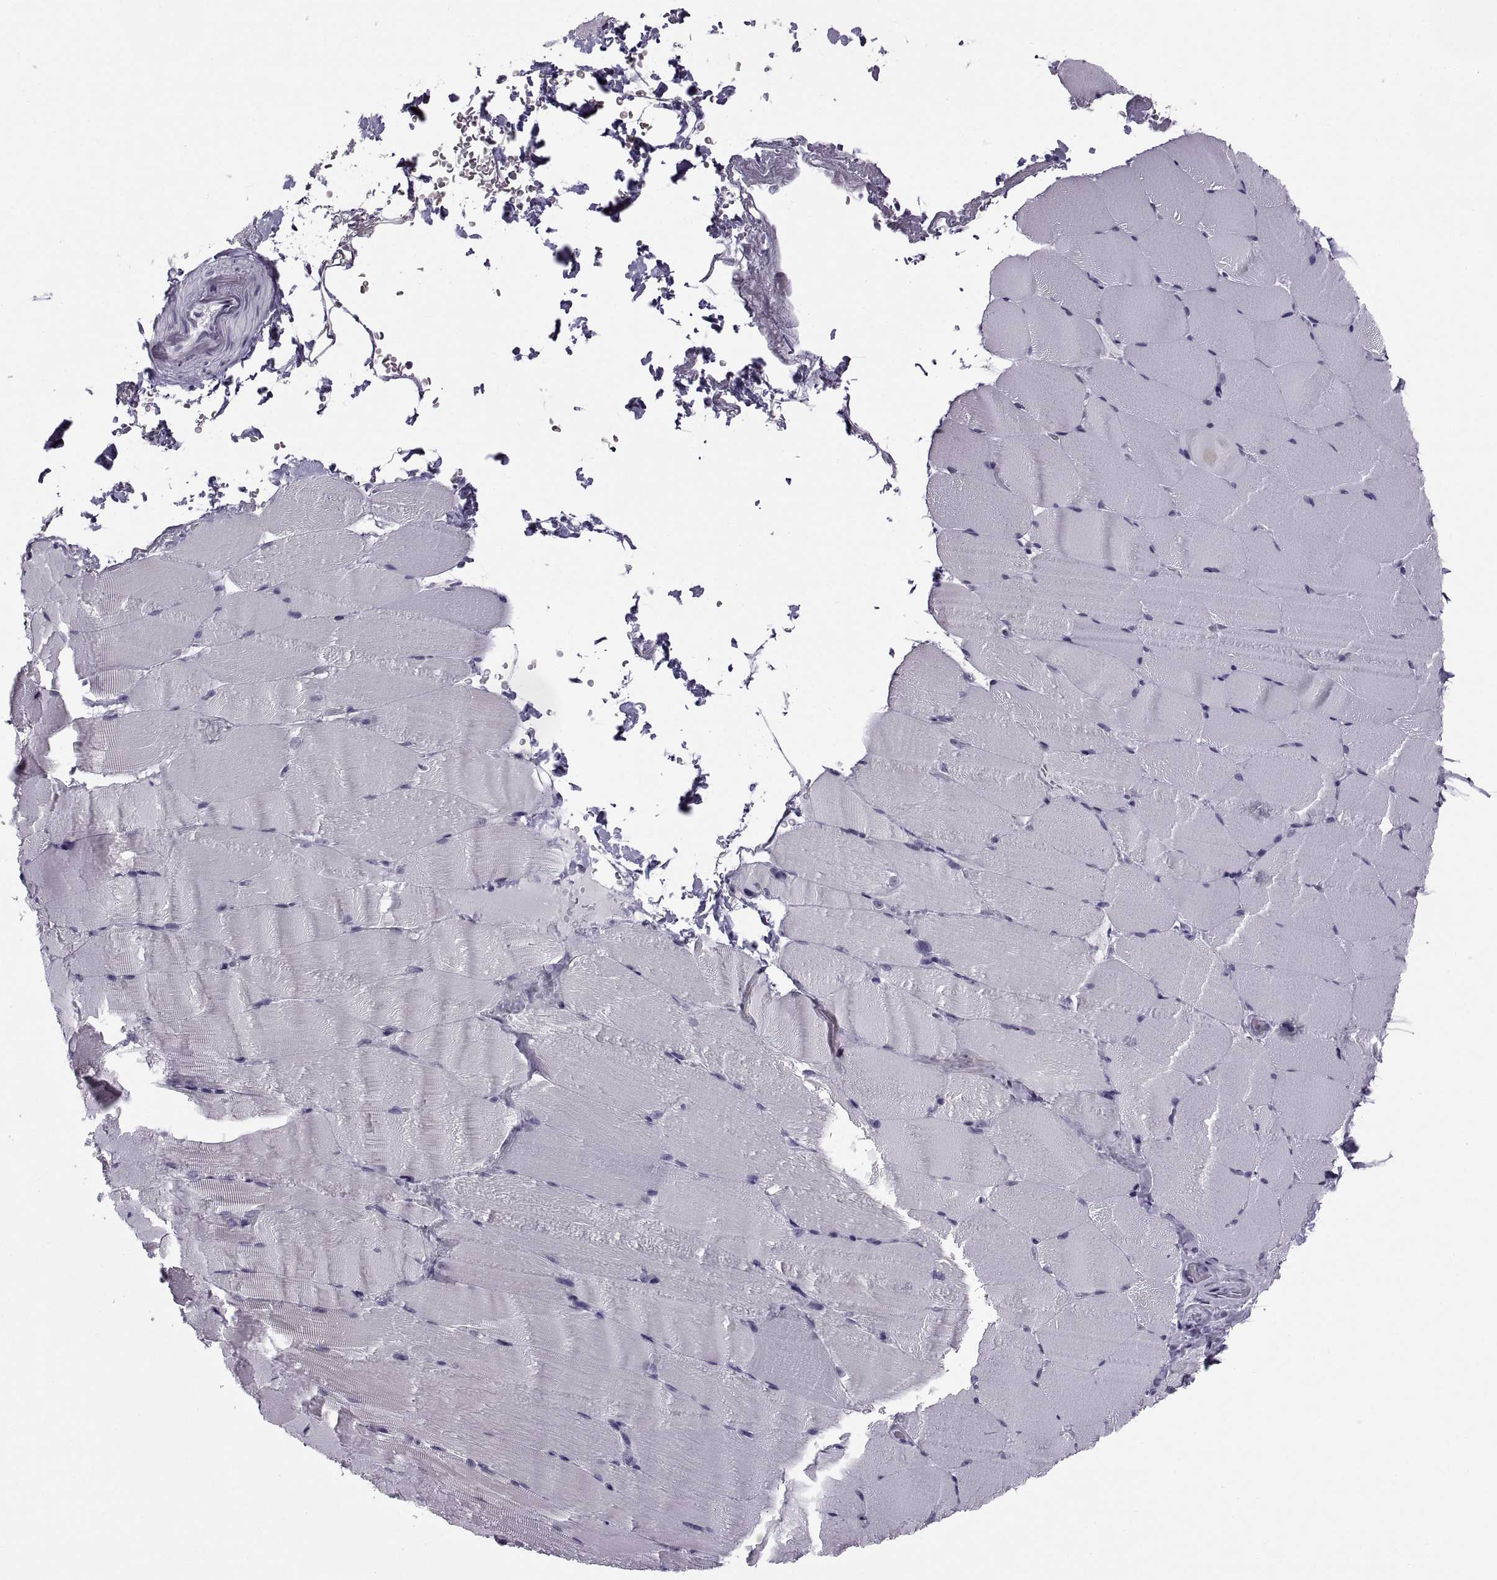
{"staining": {"intensity": "negative", "quantity": "none", "location": "none"}, "tissue": "skeletal muscle", "cell_type": "Myocytes", "image_type": "normal", "snomed": [{"axis": "morphology", "description": "Normal tissue, NOS"}, {"axis": "topography", "description": "Skeletal muscle"}], "caption": "Skeletal muscle was stained to show a protein in brown. There is no significant expression in myocytes. (Brightfield microscopy of DAB immunohistochemistry at high magnification).", "gene": "TBC1D3B", "patient": {"sex": "female", "age": 37}}